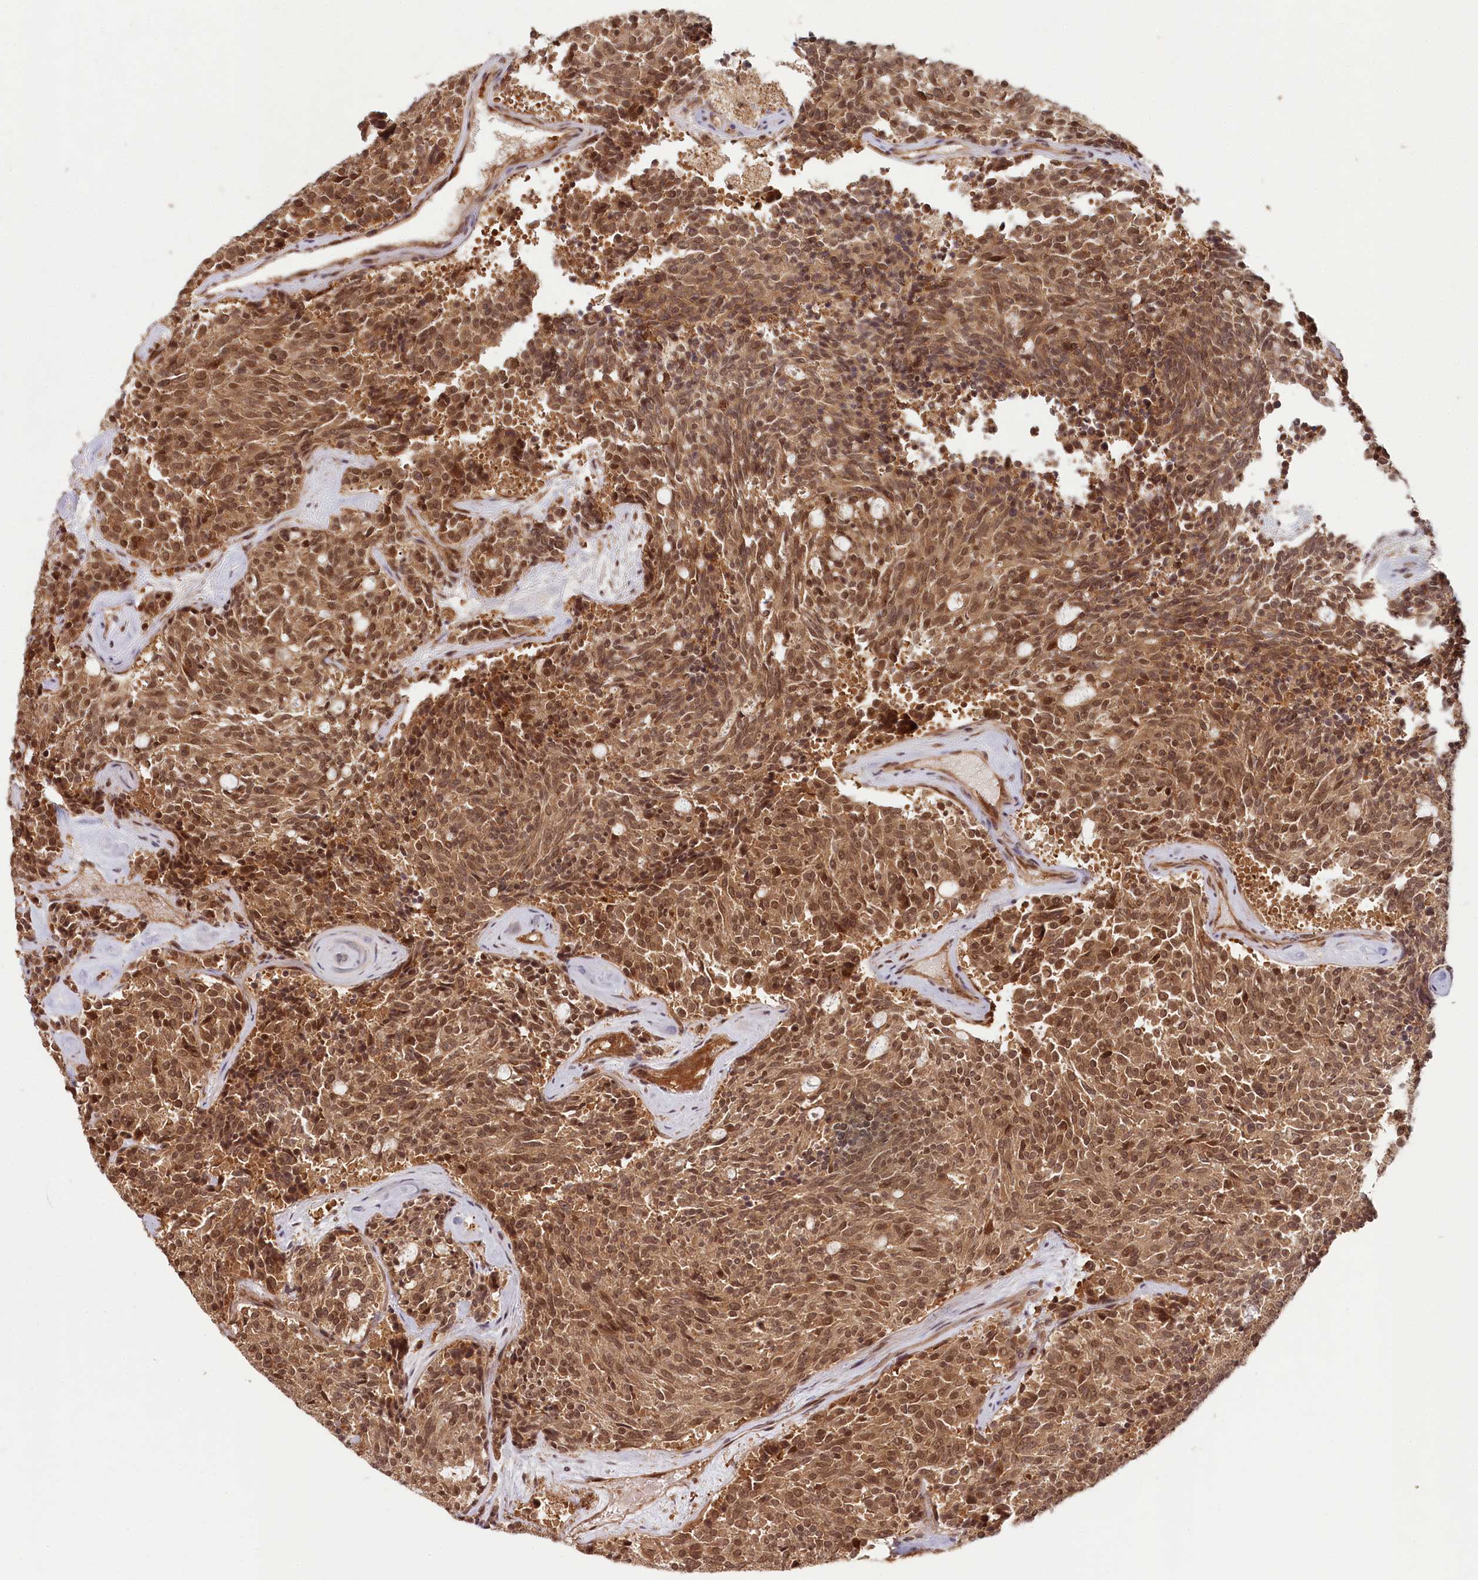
{"staining": {"intensity": "moderate", "quantity": ">75%", "location": "cytoplasmic/membranous,nuclear"}, "tissue": "carcinoid", "cell_type": "Tumor cells", "image_type": "cancer", "snomed": [{"axis": "morphology", "description": "Carcinoid, malignant, NOS"}, {"axis": "topography", "description": "Pancreas"}], "caption": "Carcinoid was stained to show a protein in brown. There is medium levels of moderate cytoplasmic/membranous and nuclear positivity in about >75% of tumor cells. (DAB (3,3'-diaminobenzidine) = brown stain, brightfield microscopy at high magnification).", "gene": "WAPL", "patient": {"sex": "female", "age": 54}}